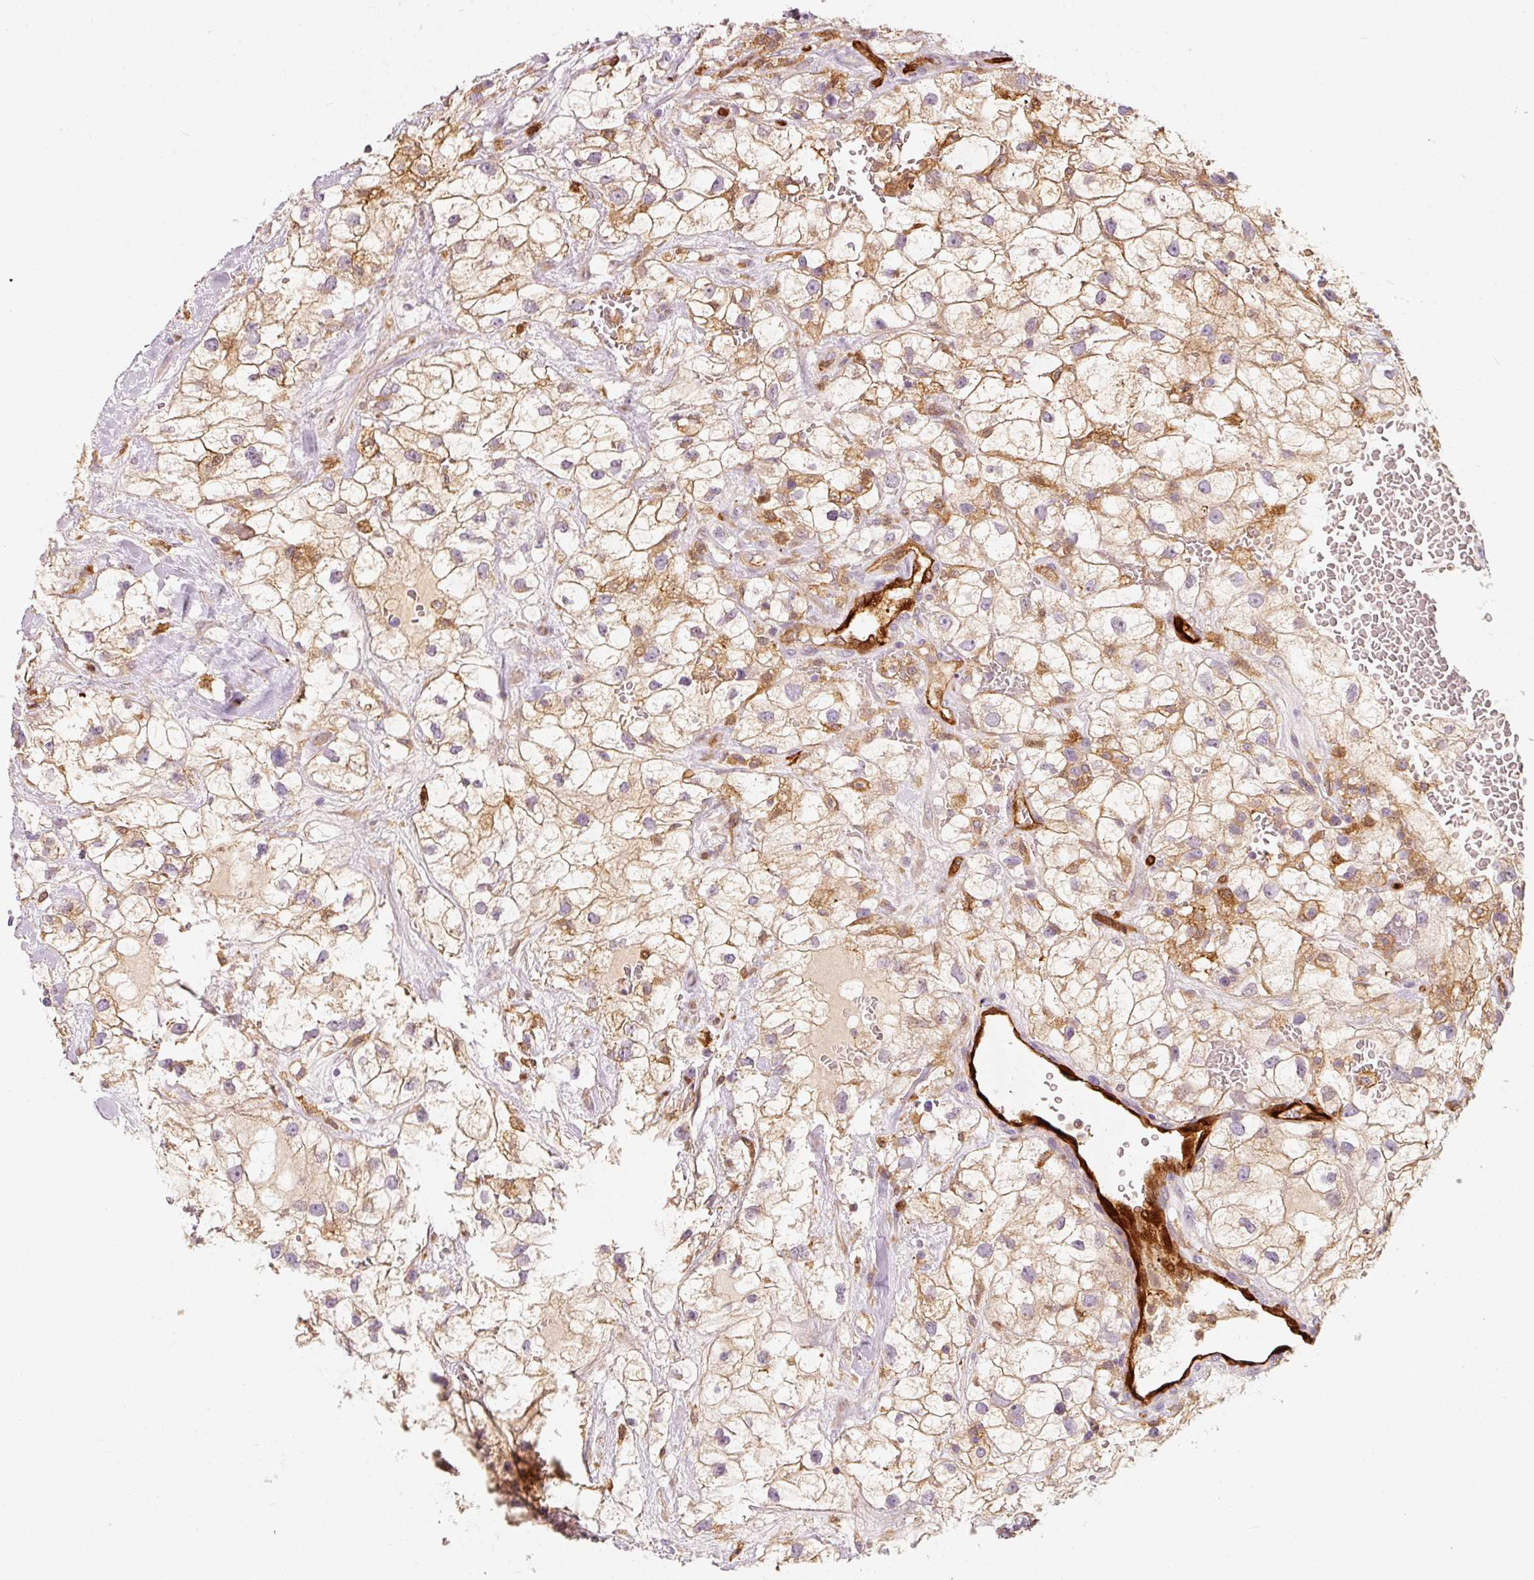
{"staining": {"intensity": "moderate", "quantity": "25%-75%", "location": "cytoplasmic/membranous"}, "tissue": "renal cancer", "cell_type": "Tumor cells", "image_type": "cancer", "snomed": [{"axis": "morphology", "description": "Adenocarcinoma, NOS"}, {"axis": "topography", "description": "Kidney"}], "caption": "Human renal adenocarcinoma stained for a protein (brown) displays moderate cytoplasmic/membranous positive positivity in approximately 25%-75% of tumor cells.", "gene": "IQGAP2", "patient": {"sex": "male", "age": 59}}